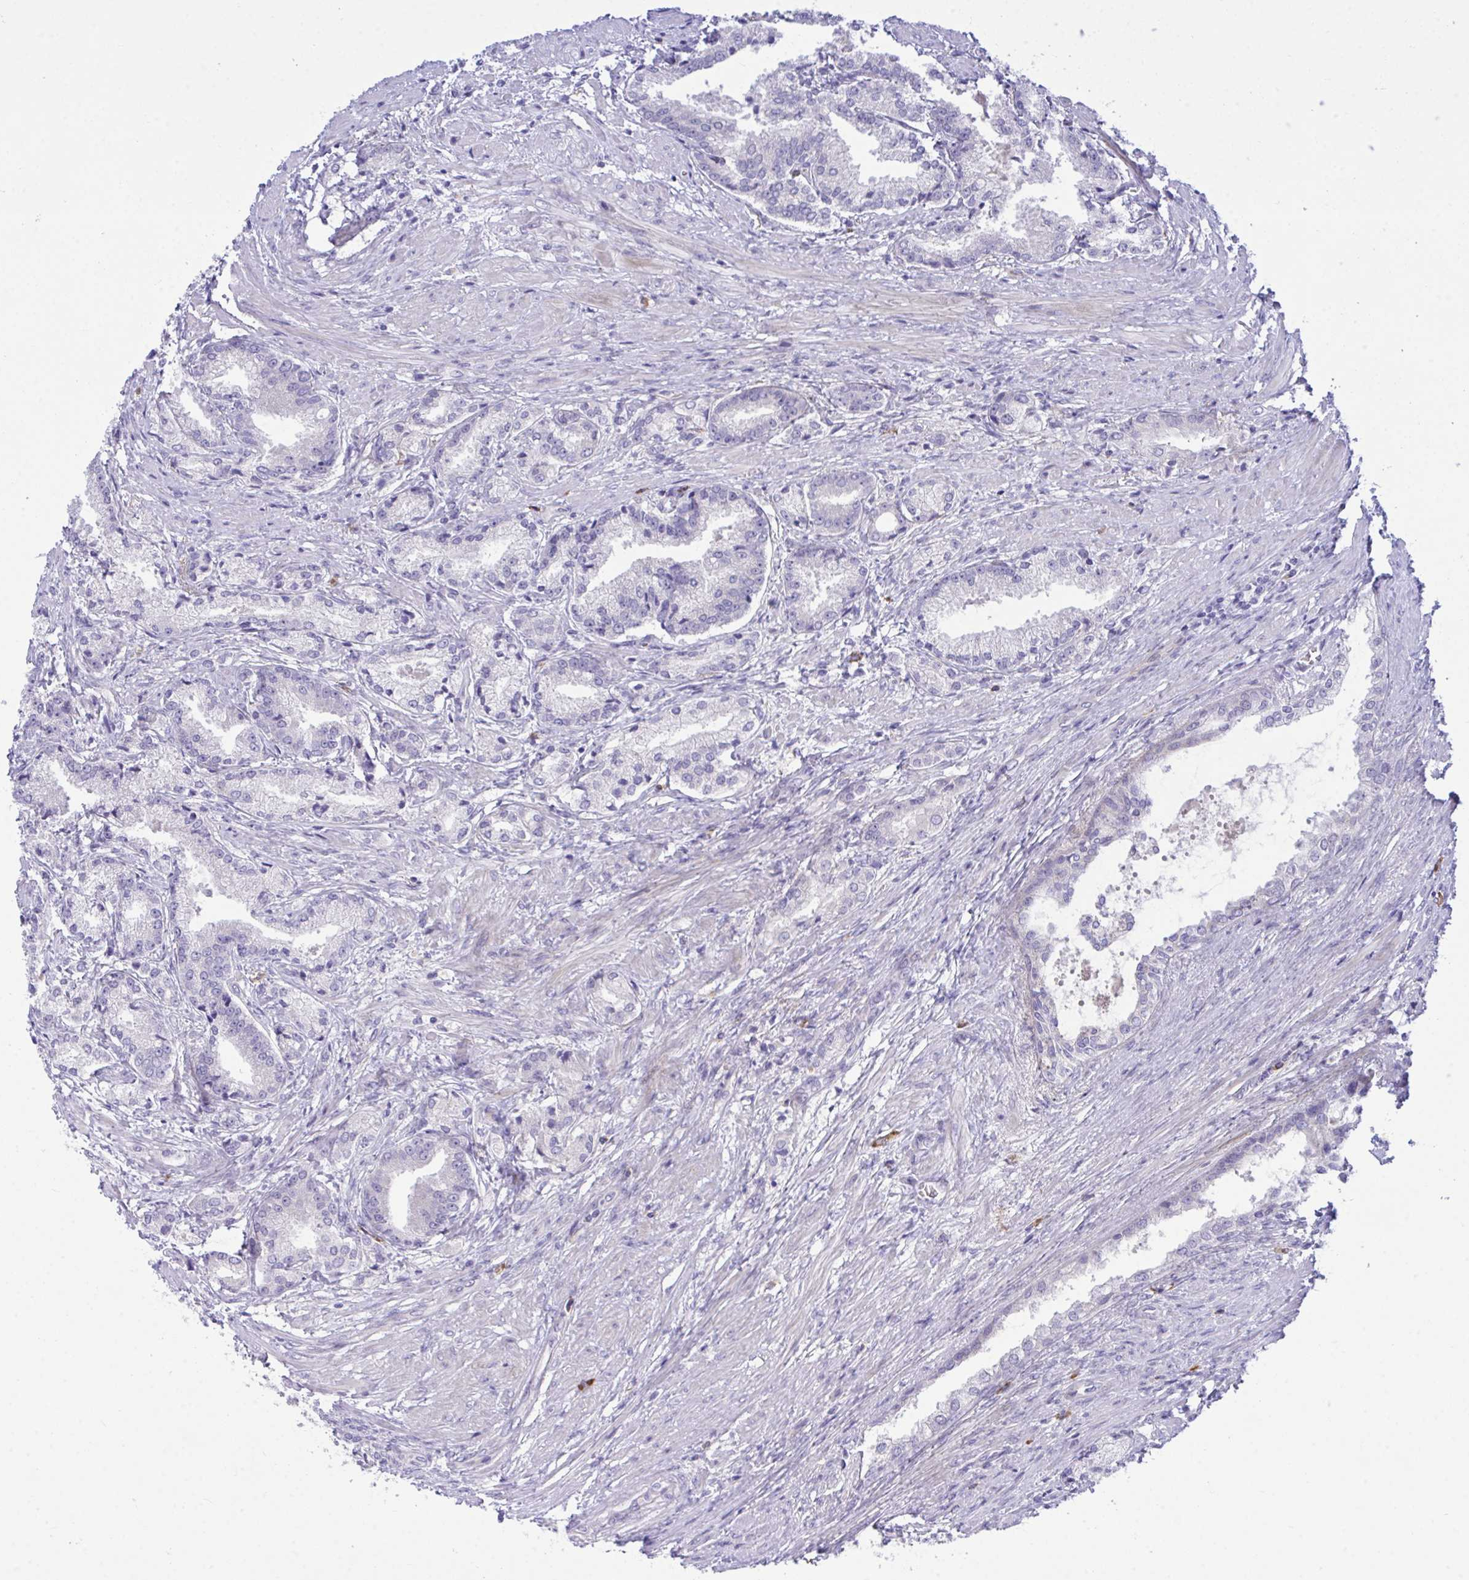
{"staining": {"intensity": "negative", "quantity": "none", "location": "none"}, "tissue": "prostate cancer", "cell_type": "Tumor cells", "image_type": "cancer", "snomed": [{"axis": "morphology", "description": "Adenocarcinoma, High grade"}, {"axis": "topography", "description": "Prostate and seminal vesicle, NOS"}], "caption": "Micrograph shows no protein expression in tumor cells of prostate cancer (high-grade adenocarcinoma) tissue.", "gene": "MED9", "patient": {"sex": "male", "age": 61}}